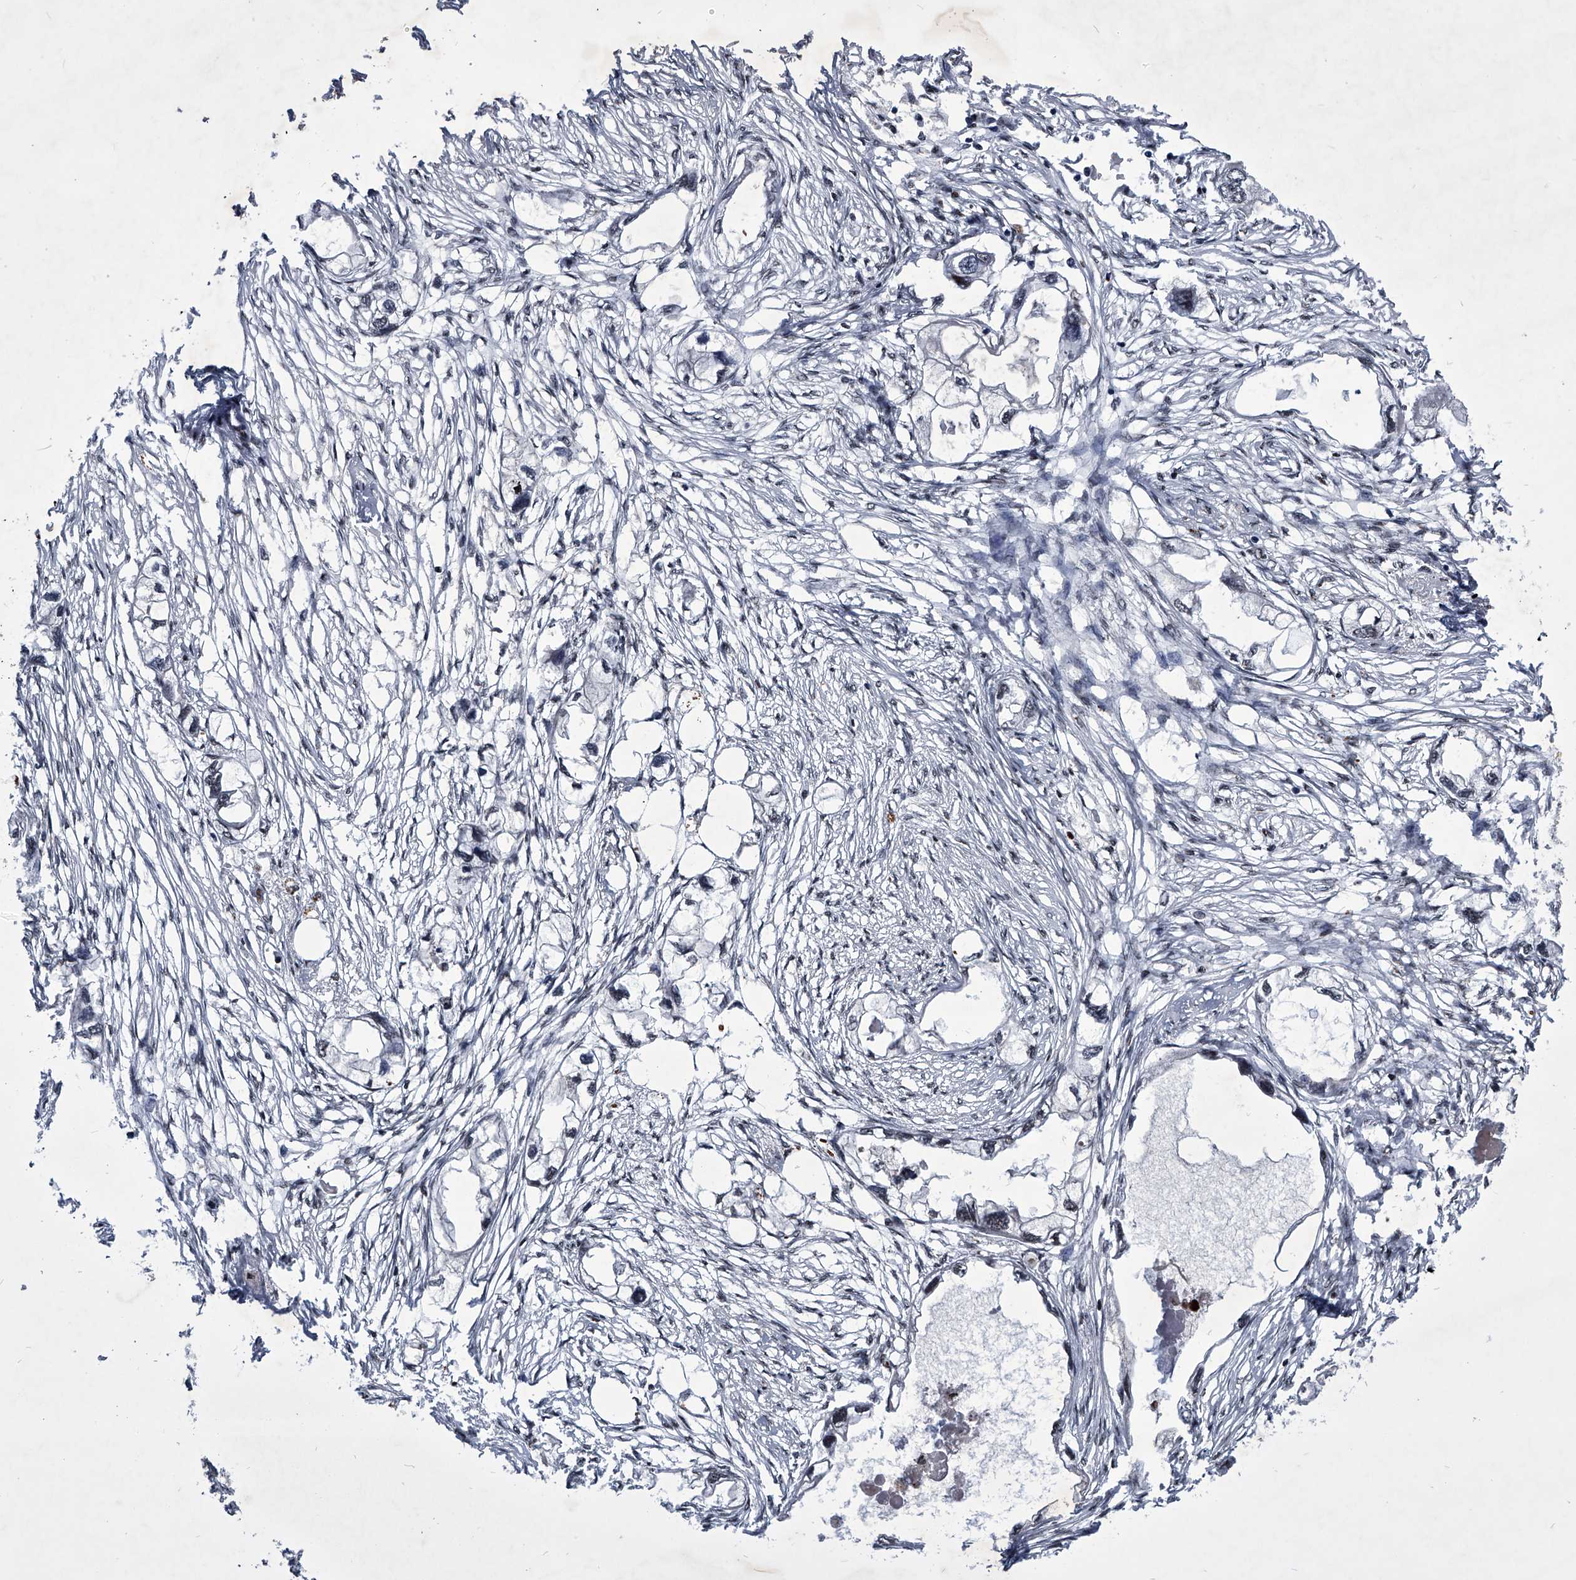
{"staining": {"intensity": "negative", "quantity": "none", "location": "none"}, "tissue": "endometrial cancer", "cell_type": "Tumor cells", "image_type": "cancer", "snomed": [{"axis": "morphology", "description": "Adenocarcinoma, NOS"}, {"axis": "morphology", "description": "Adenocarcinoma, metastatic, NOS"}, {"axis": "topography", "description": "Adipose tissue"}, {"axis": "topography", "description": "Endometrium"}], "caption": "Human endometrial cancer (adenocarcinoma) stained for a protein using immunohistochemistry displays no positivity in tumor cells.", "gene": "ZNF76", "patient": {"sex": "female", "age": 67}}